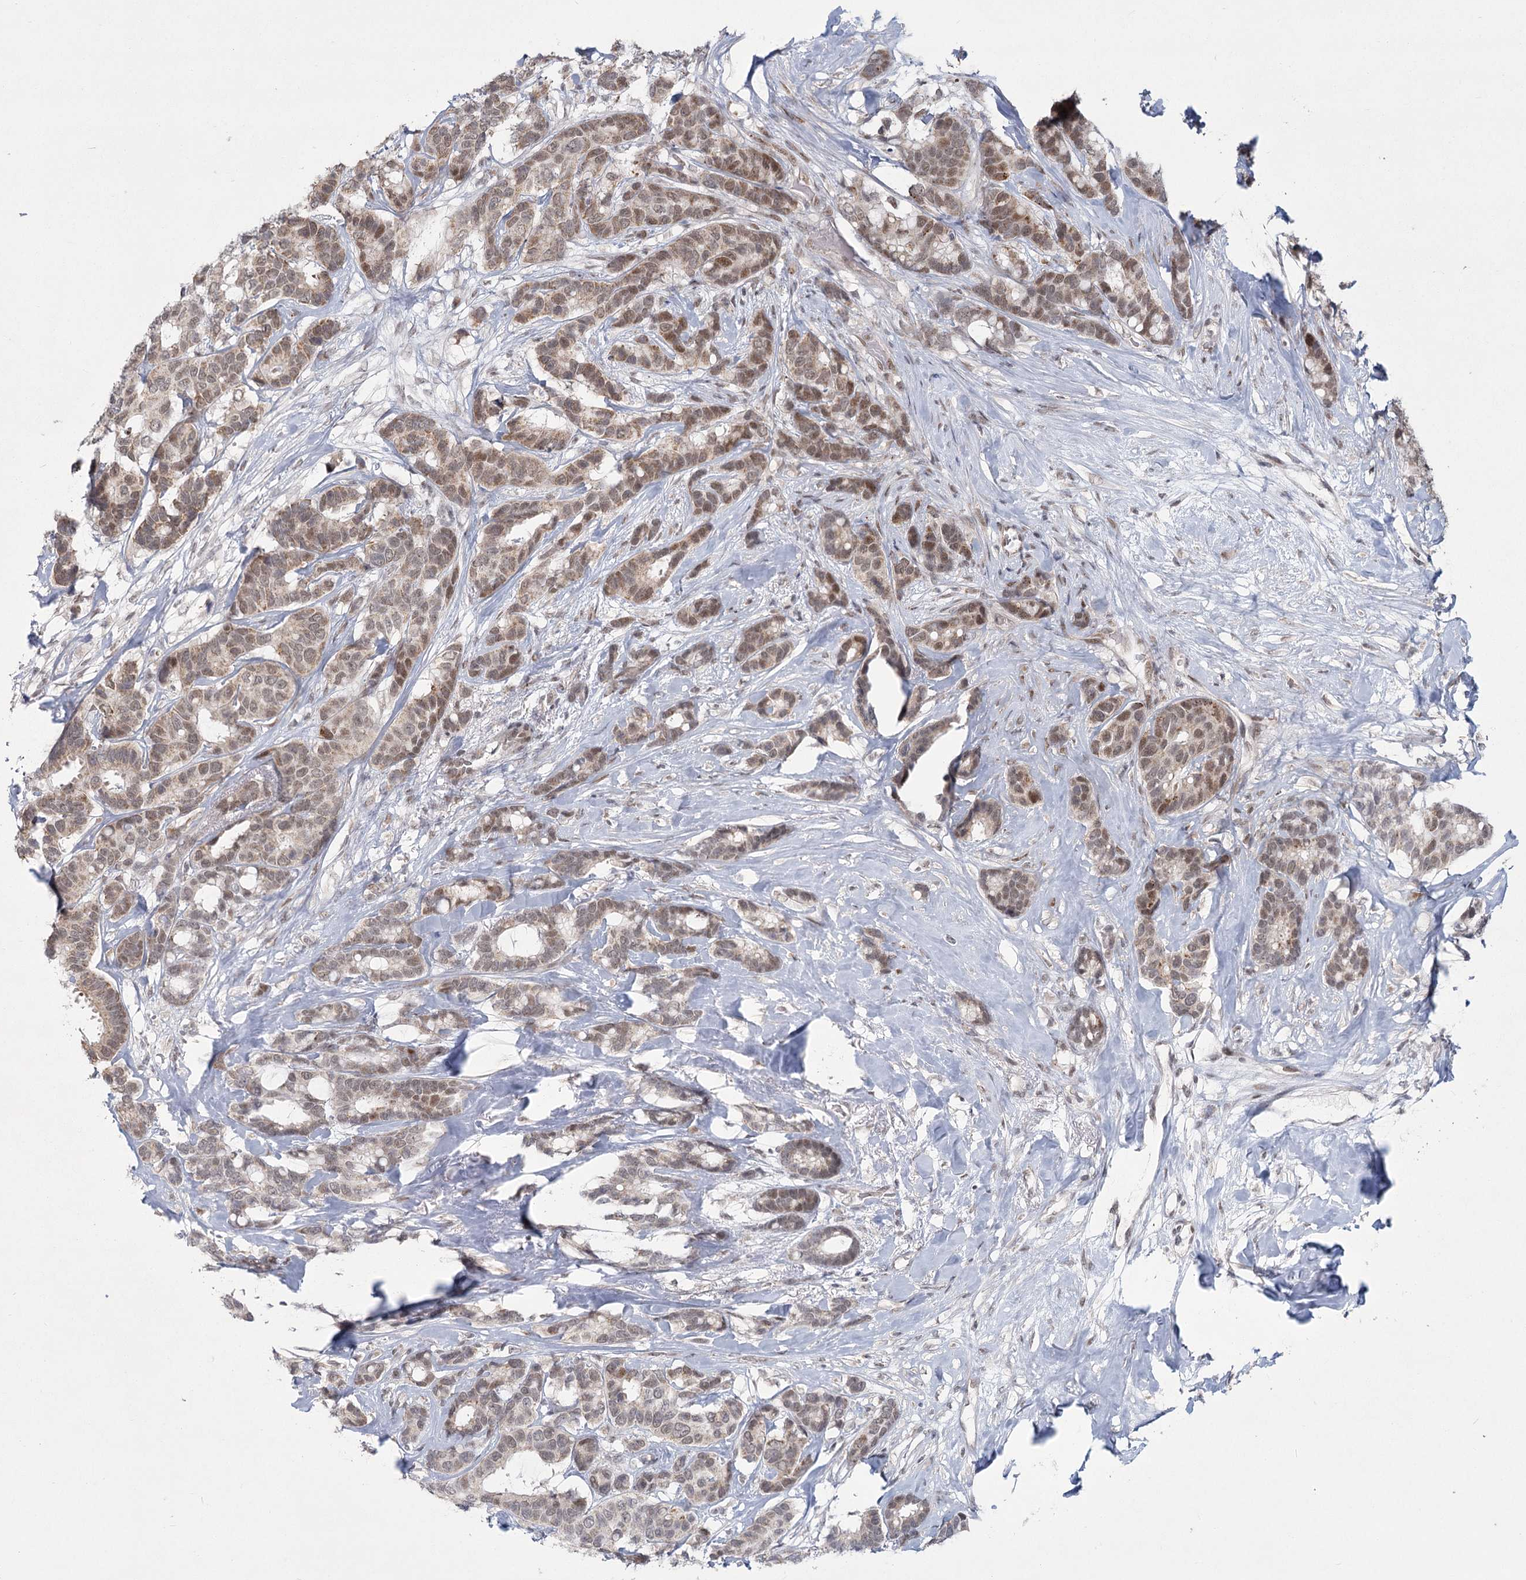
{"staining": {"intensity": "weak", "quantity": ">75%", "location": "cytoplasmic/membranous,nuclear"}, "tissue": "breast cancer", "cell_type": "Tumor cells", "image_type": "cancer", "snomed": [{"axis": "morphology", "description": "Duct carcinoma"}, {"axis": "topography", "description": "Breast"}], "caption": "Immunohistochemistry of human breast cancer (infiltrating ductal carcinoma) exhibits low levels of weak cytoplasmic/membranous and nuclear positivity in about >75% of tumor cells. (DAB = brown stain, brightfield microscopy at high magnification).", "gene": "CIB4", "patient": {"sex": "female", "age": 87}}